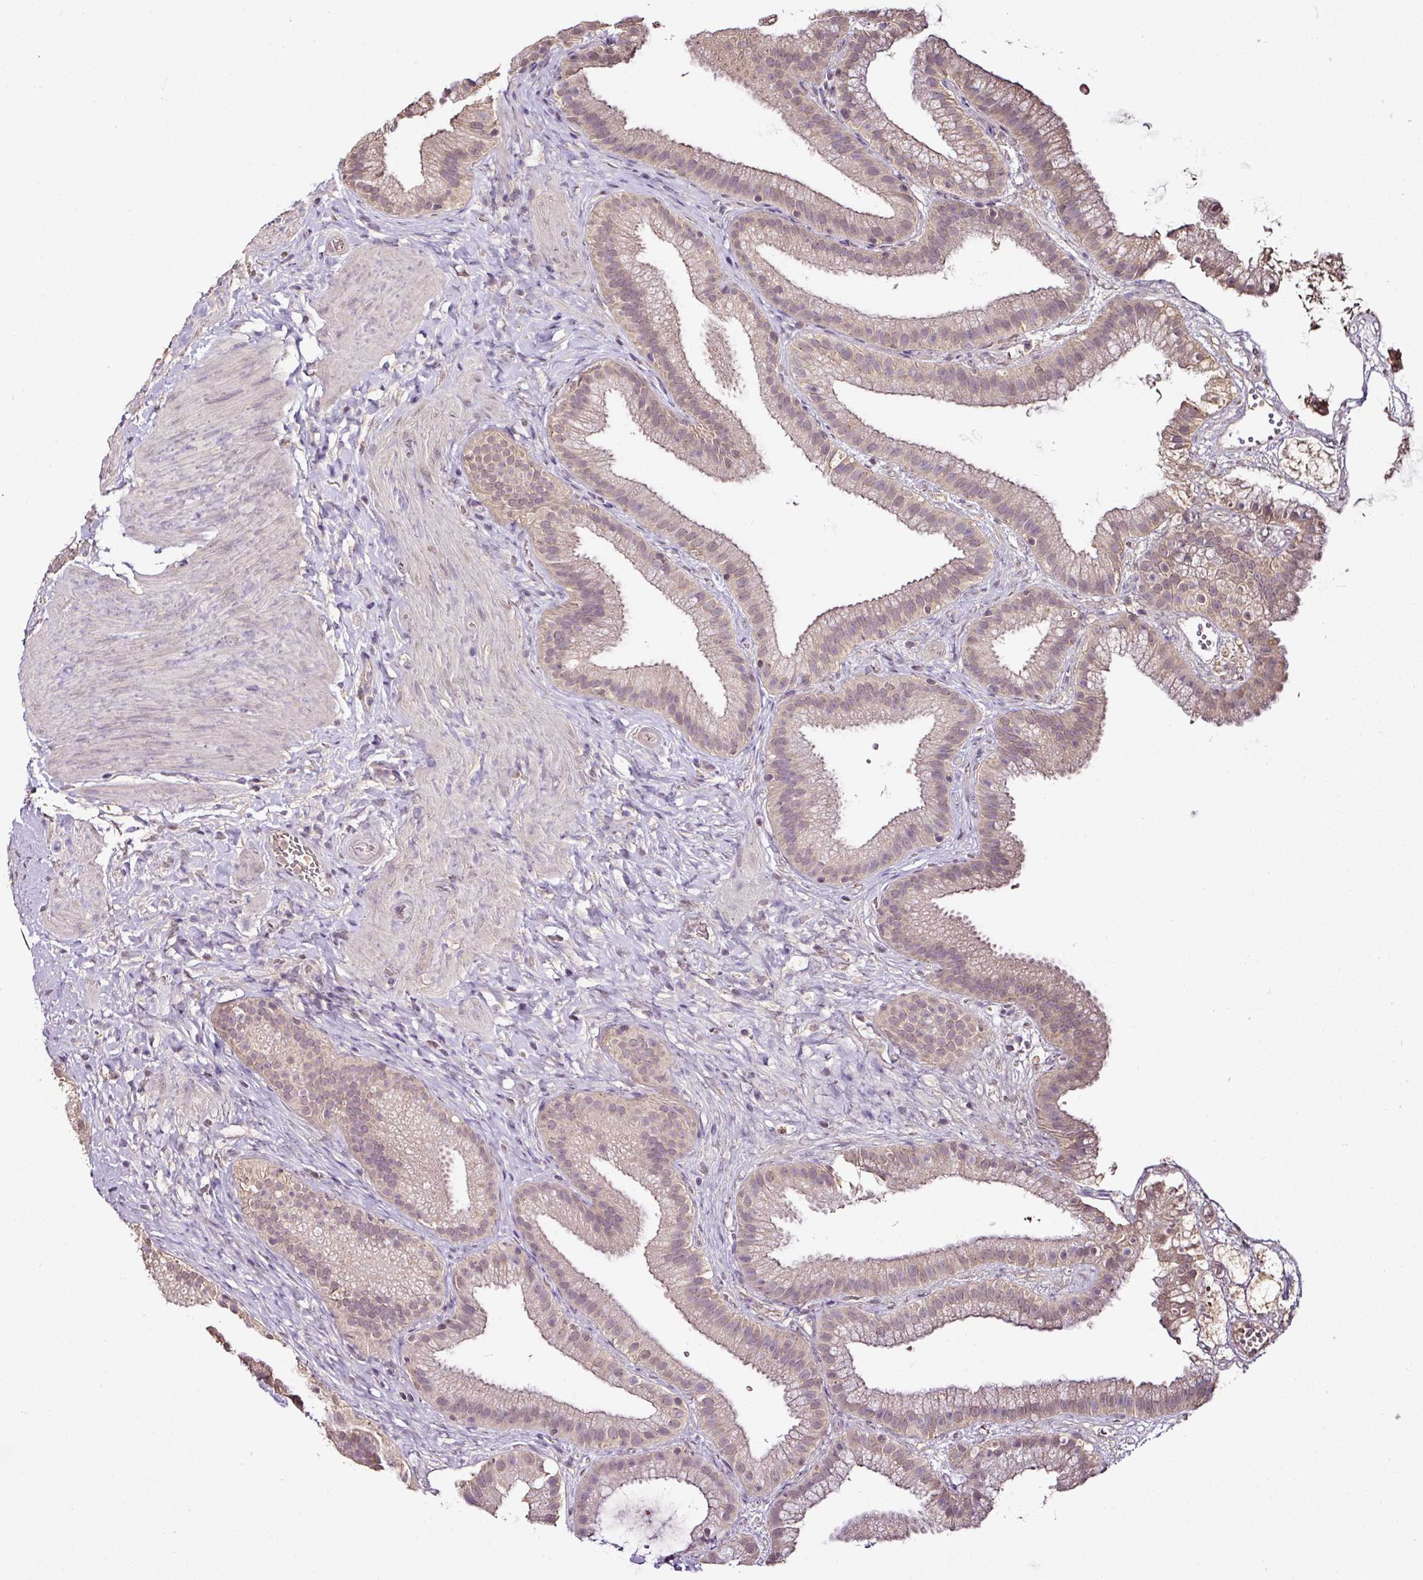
{"staining": {"intensity": "weak", "quantity": "25%-75%", "location": "cytoplasmic/membranous"}, "tissue": "gallbladder", "cell_type": "Glandular cells", "image_type": "normal", "snomed": [{"axis": "morphology", "description": "Normal tissue, NOS"}, {"axis": "topography", "description": "Gallbladder"}], "caption": "Gallbladder was stained to show a protein in brown. There is low levels of weak cytoplasmic/membranous positivity in approximately 25%-75% of glandular cells.", "gene": "RPL38", "patient": {"sex": "female", "age": 63}}